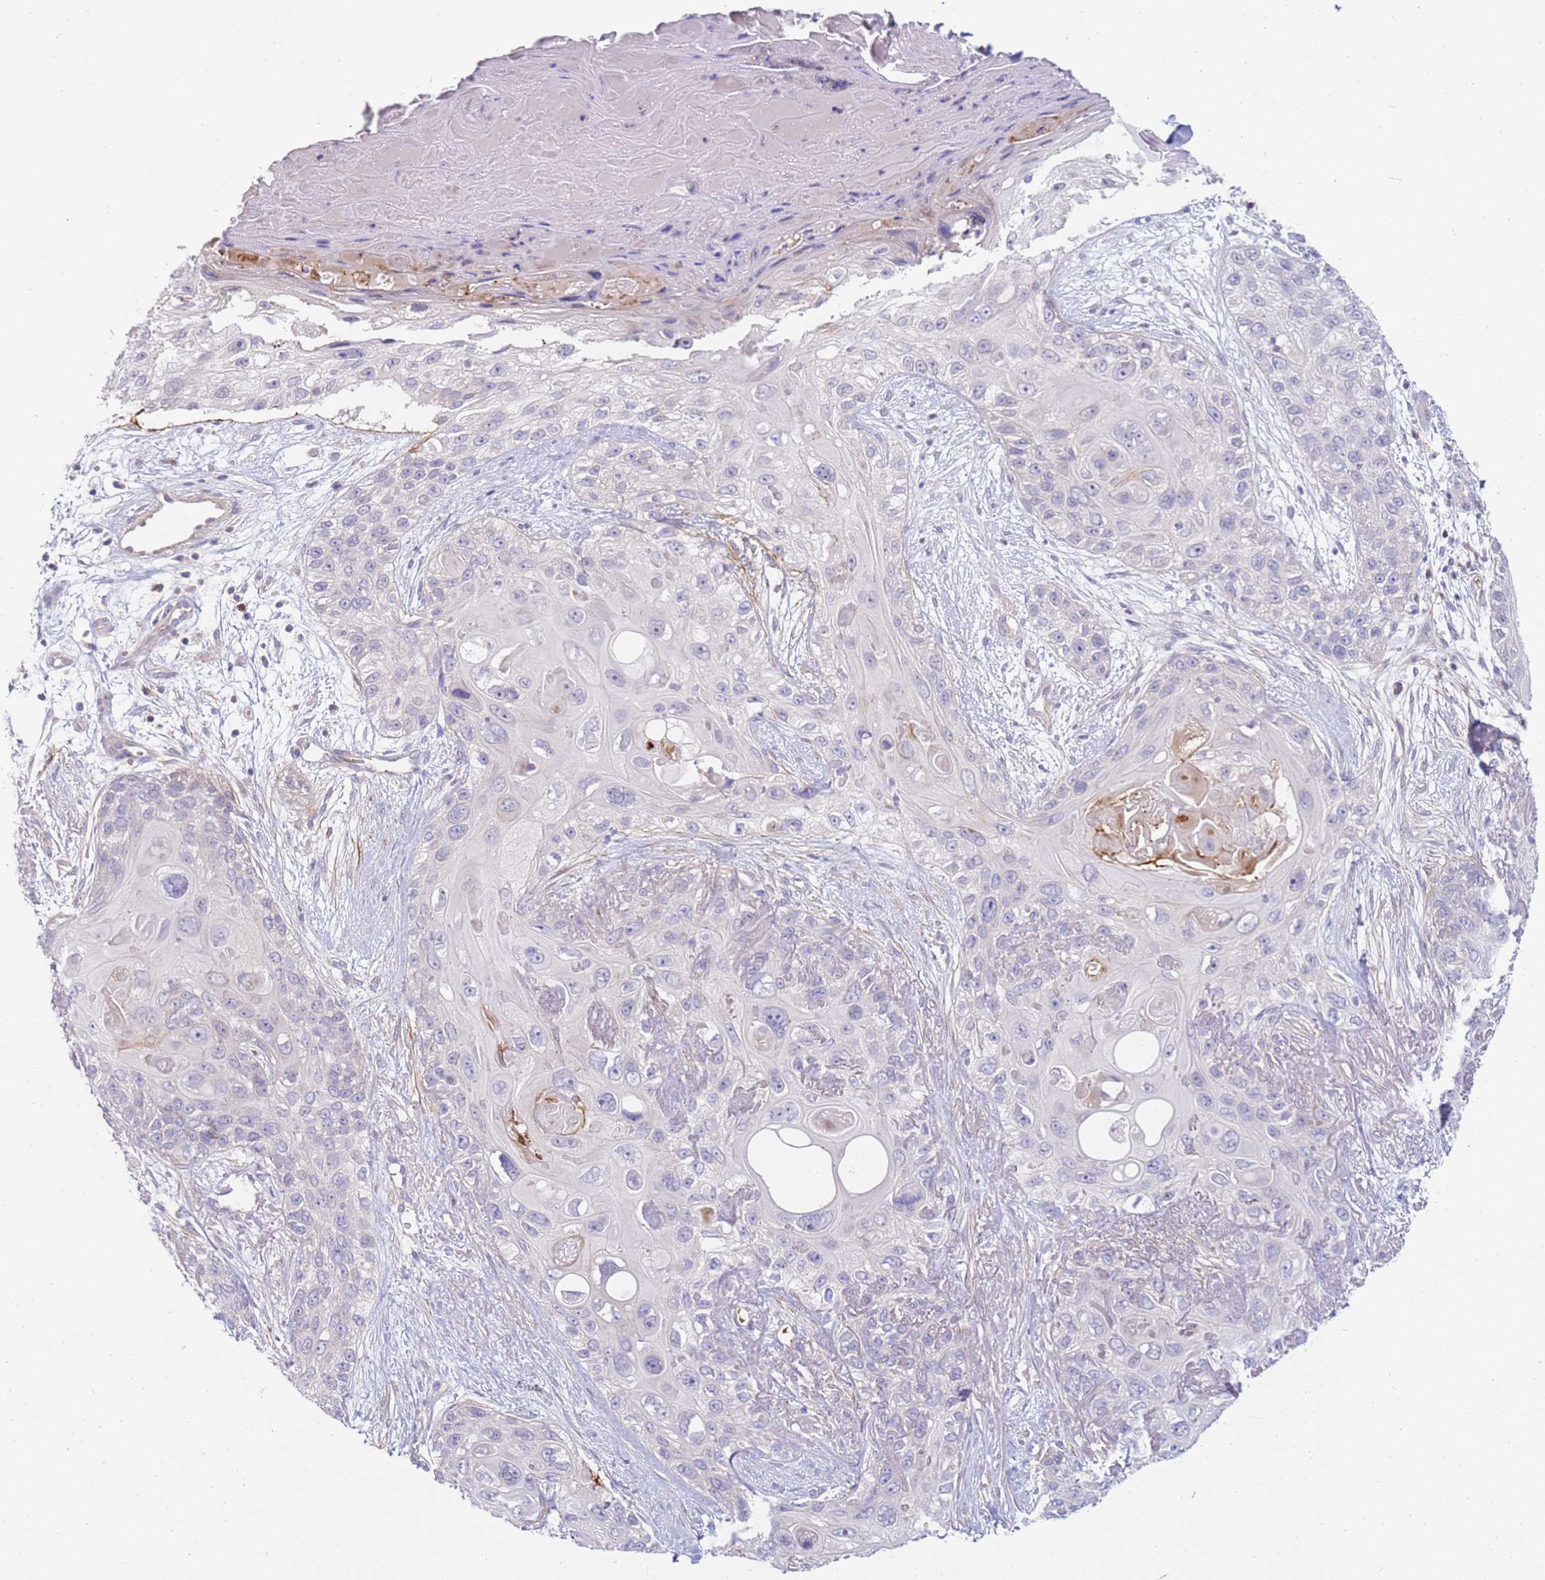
{"staining": {"intensity": "negative", "quantity": "none", "location": "none"}, "tissue": "skin cancer", "cell_type": "Tumor cells", "image_type": "cancer", "snomed": [{"axis": "morphology", "description": "Normal tissue, NOS"}, {"axis": "morphology", "description": "Squamous cell carcinoma, NOS"}, {"axis": "topography", "description": "Skin"}], "caption": "Tumor cells are negative for brown protein staining in skin cancer (squamous cell carcinoma).", "gene": "STK25", "patient": {"sex": "male", "age": 72}}